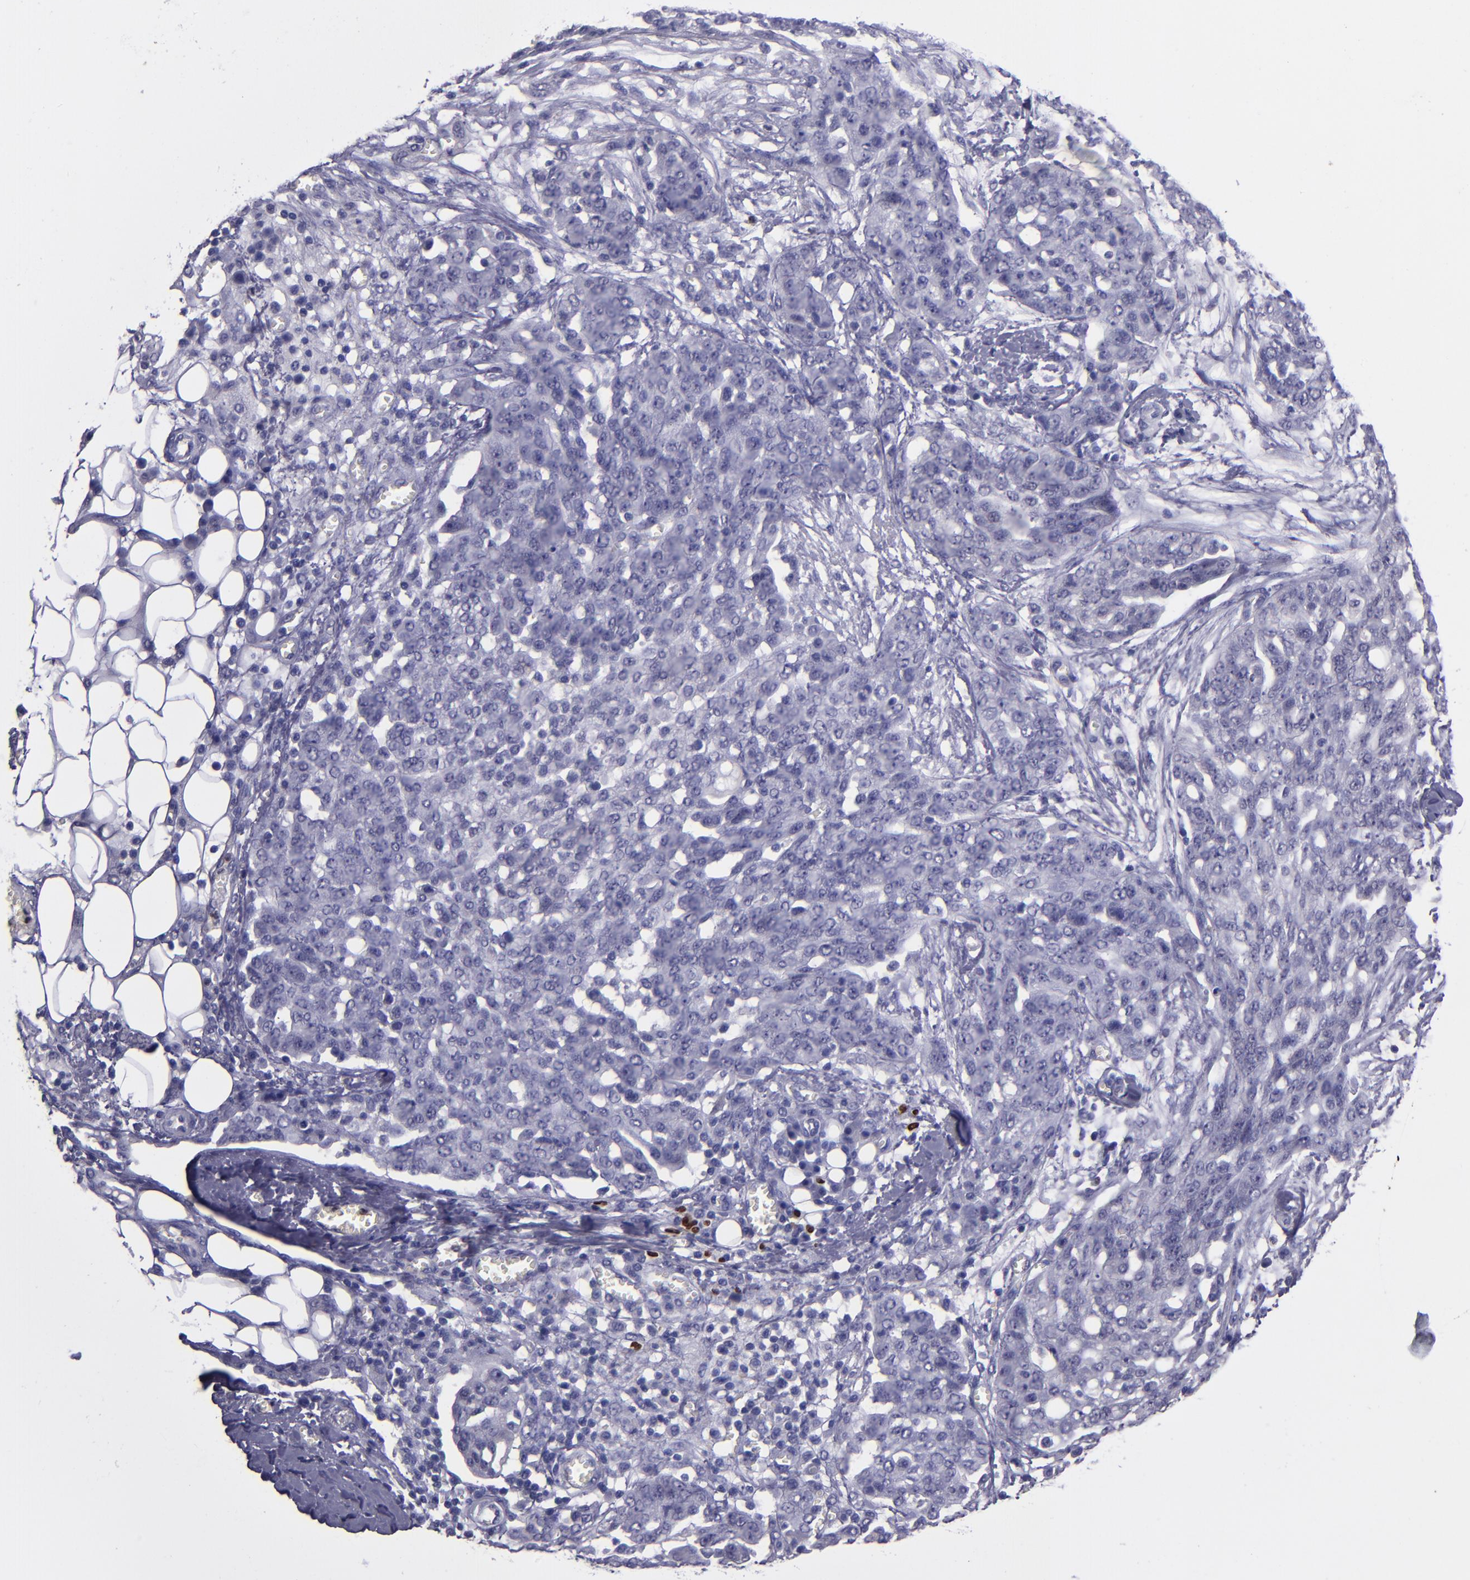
{"staining": {"intensity": "negative", "quantity": "none", "location": "none"}, "tissue": "ovarian cancer", "cell_type": "Tumor cells", "image_type": "cancer", "snomed": [{"axis": "morphology", "description": "Cystadenocarcinoma, serous, NOS"}, {"axis": "topography", "description": "Soft tissue"}, {"axis": "topography", "description": "Ovary"}], "caption": "DAB immunohistochemical staining of human ovarian cancer shows no significant positivity in tumor cells.", "gene": "CEBPE", "patient": {"sex": "female", "age": 57}}